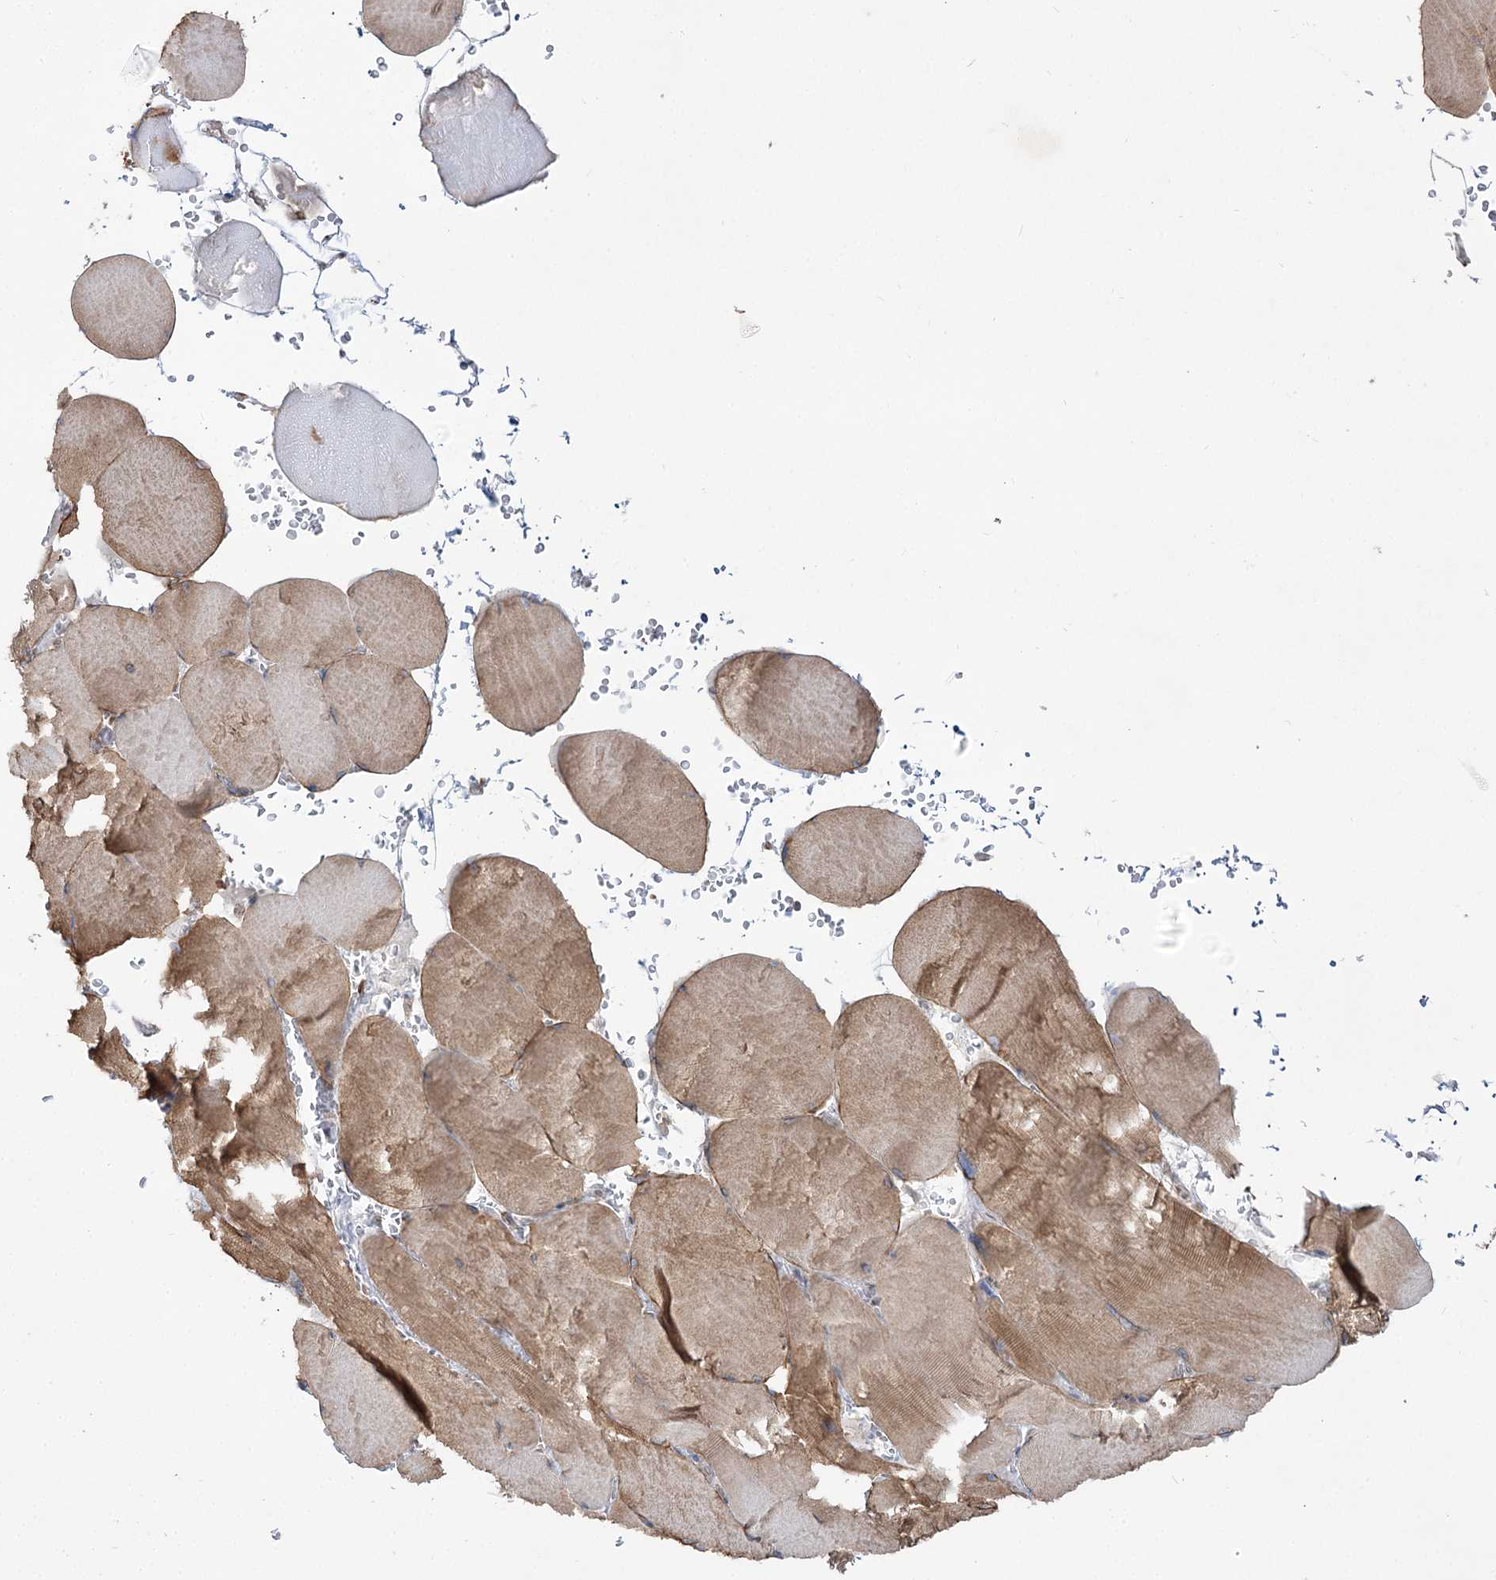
{"staining": {"intensity": "moderate", "quantity": ">75%", "location": "cytoplasmic/membranous"}, "tissue": "skeletal muscle", "cell_type": "Myocytes", "image_type": "normal", "snomed": [{"axis": "morphology", "description": "Normal tissue, NOS"}, {"axis": "topography", "description": "Skeletal muscle"}, {"axis": "topography", "description": "Head-Neck"}], "caption": "Benign skeletal muscle was stained to show a protein in brown. There is medium levels of moderate cytoplasmic/membranous positivity in approximately >75% of myocytes. (DAB IHC with brightfield microscopy, high magnification).", "gene": "SH3BP5L", "patient": {"sex": "male", "age": 66}}